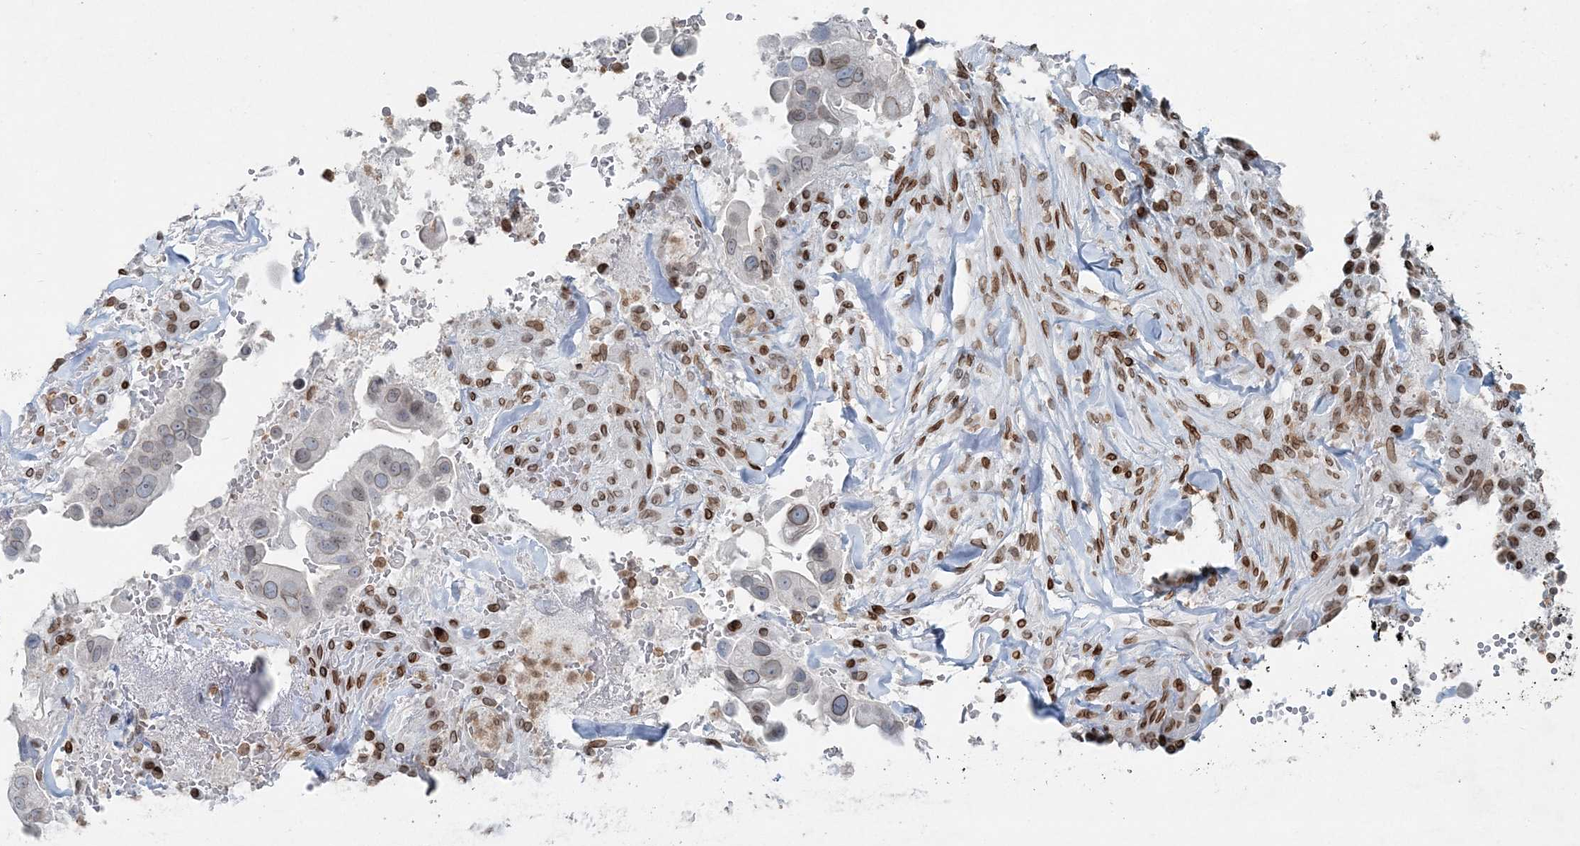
{"staining": {"intensity": "weak", "quantity": ">75%", "location": "cytoplasmic/membranous,nuclear"}, "tissue": "pancreatic cancer", "cell_type": "Tumor cells", "image_type": "cancer", "snomed": [{"axis": "morphology", "description": "Inflammation, NOS"}, {"axis": "morphology", "description": "Adenocarcinoma, NOS"}, {"axis": "topography", "description": "Pancreas"}], "caption": "Protein staining of adenocarcinoma (pancreatic) tissue reveals weak cytoplasmic/membranous and nuclear staining in approximately >75% of tumor cells. The staining was performed using DAB (3,3'-diaminobenzidine), with brown indicating positive protein expression. Nuclei are stained blue with hematoxylin.", "gene": "GJD4", "patient": {"sex": "female", "age": 56}}